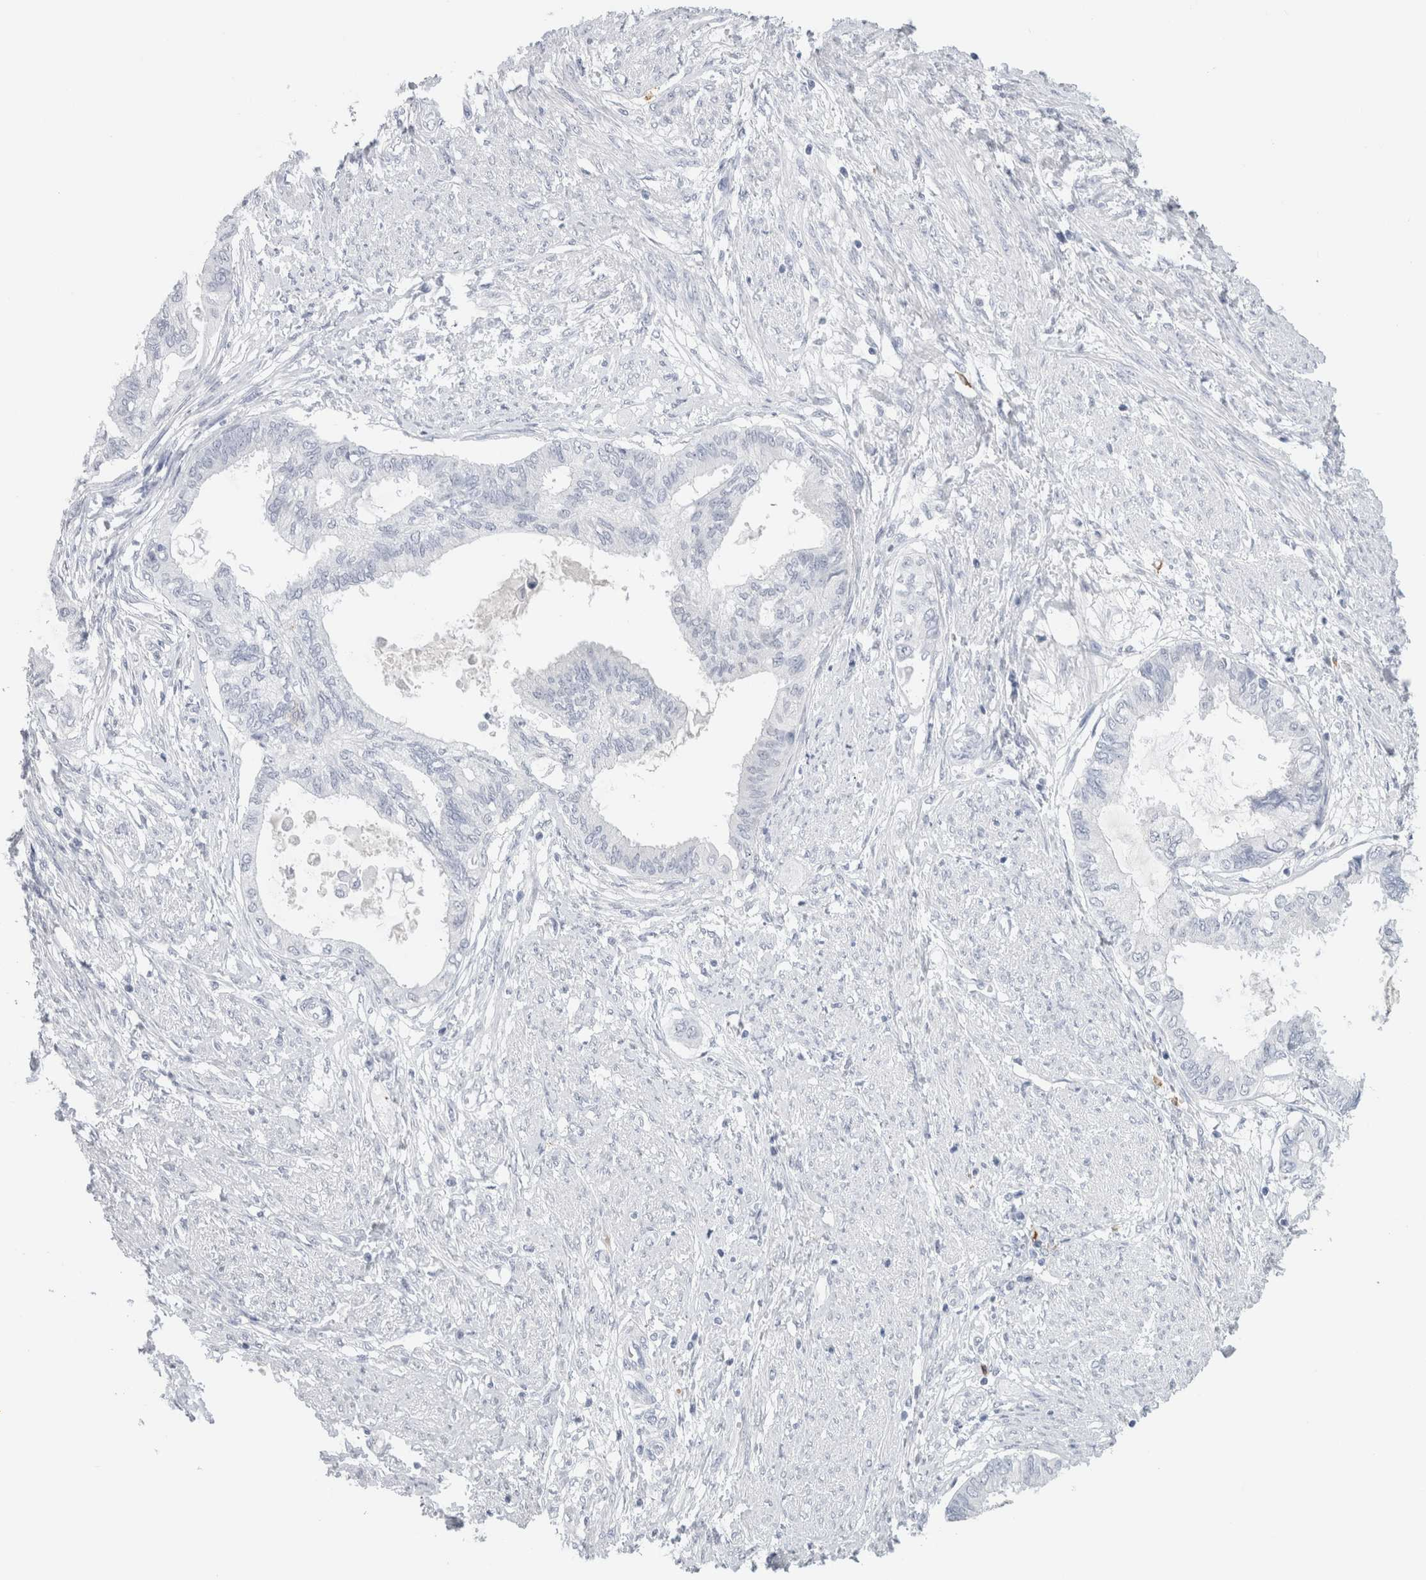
{"staining": {"intensity": "negative", "quantity": "none", "location": "none"}, "tissue": "cervical cancer", "cell_type": "Tumor cells", "image_type": "cancer", "snomed": [{"axis": "morphology", "description": "Normal tissue, NOS"}, {"axis": "morphology", "description": "Adenocarcinoma, NOS"}, {"axis": "topography", "description": "Cervix"}, {"axis": "topography", "description": "Endometrium"}], "caption": "Image shows no protein expression in tumor cells of adenocarcinoma (cervical) tissue. (Stains: DAB (3,3'-diaminobenzidine) immunohistochemistry with hematoxylin counter stain, Microscopy: brightfield microscopy at high magnification).", "gene": "LAMP3", "patient": {"sex": "female", "age": 86}}